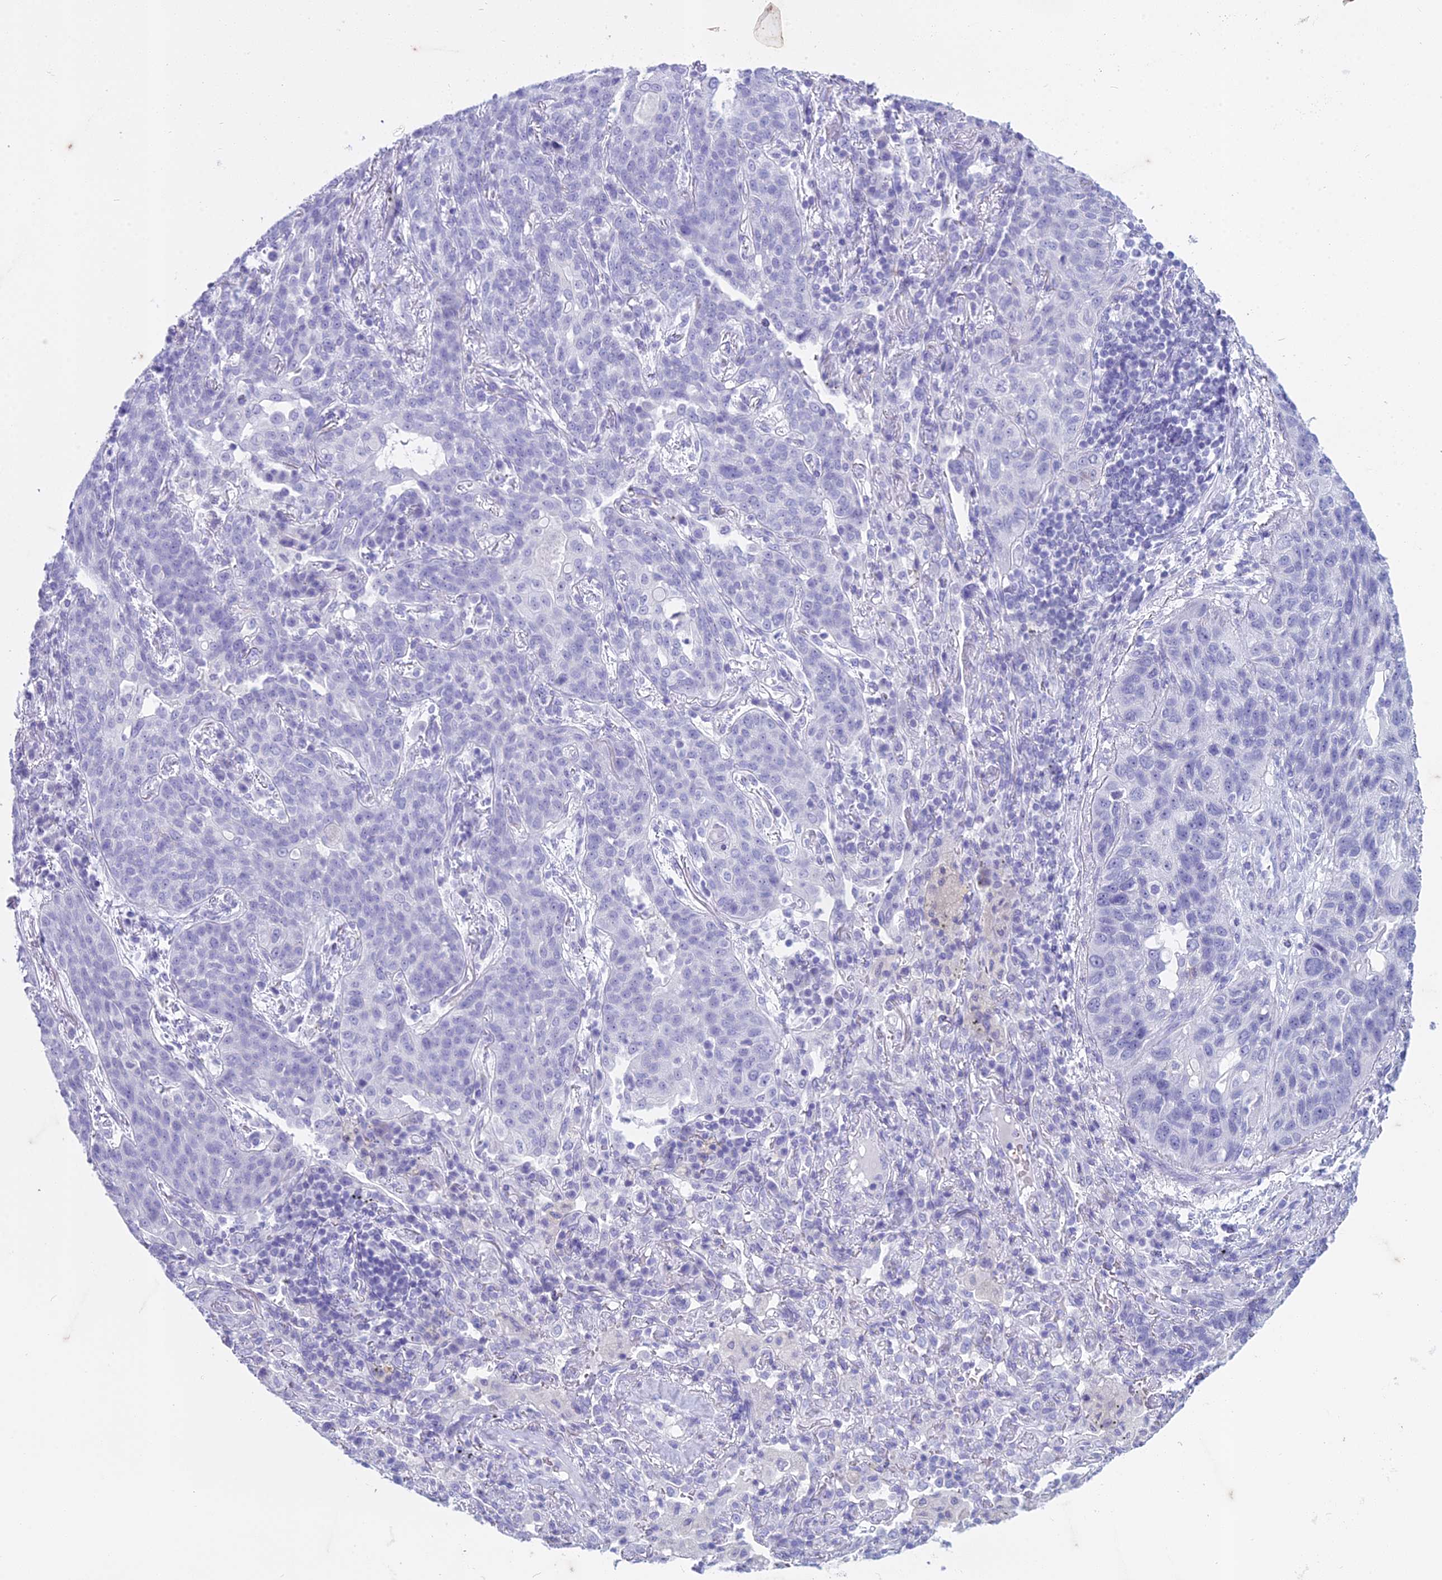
{"staining": {"intensity": "negative", "quantity": "none", "location": "none"}, "tissue": "lung cancer", "cell_type": "Tumor cells", "image_type": "cancer", "snomed": [{"axis": "morphology", "description": "Squamous cell carcinoma, NOS"}, {"axis": "topography", "description": "Lung"}], "caption": "IHC photomicrograph of human lung cancer (squamous cell carcinoma) stained for a protein (brown), which reveals no staining in tumor cells. The staining is performed using DAB (3,3'-diaminobenzidine) brown chromogen with nuclei counter-stained in using hematoxylin.", "gene": "HMGB4", "patient": {"sex": "female", "age": 70}}